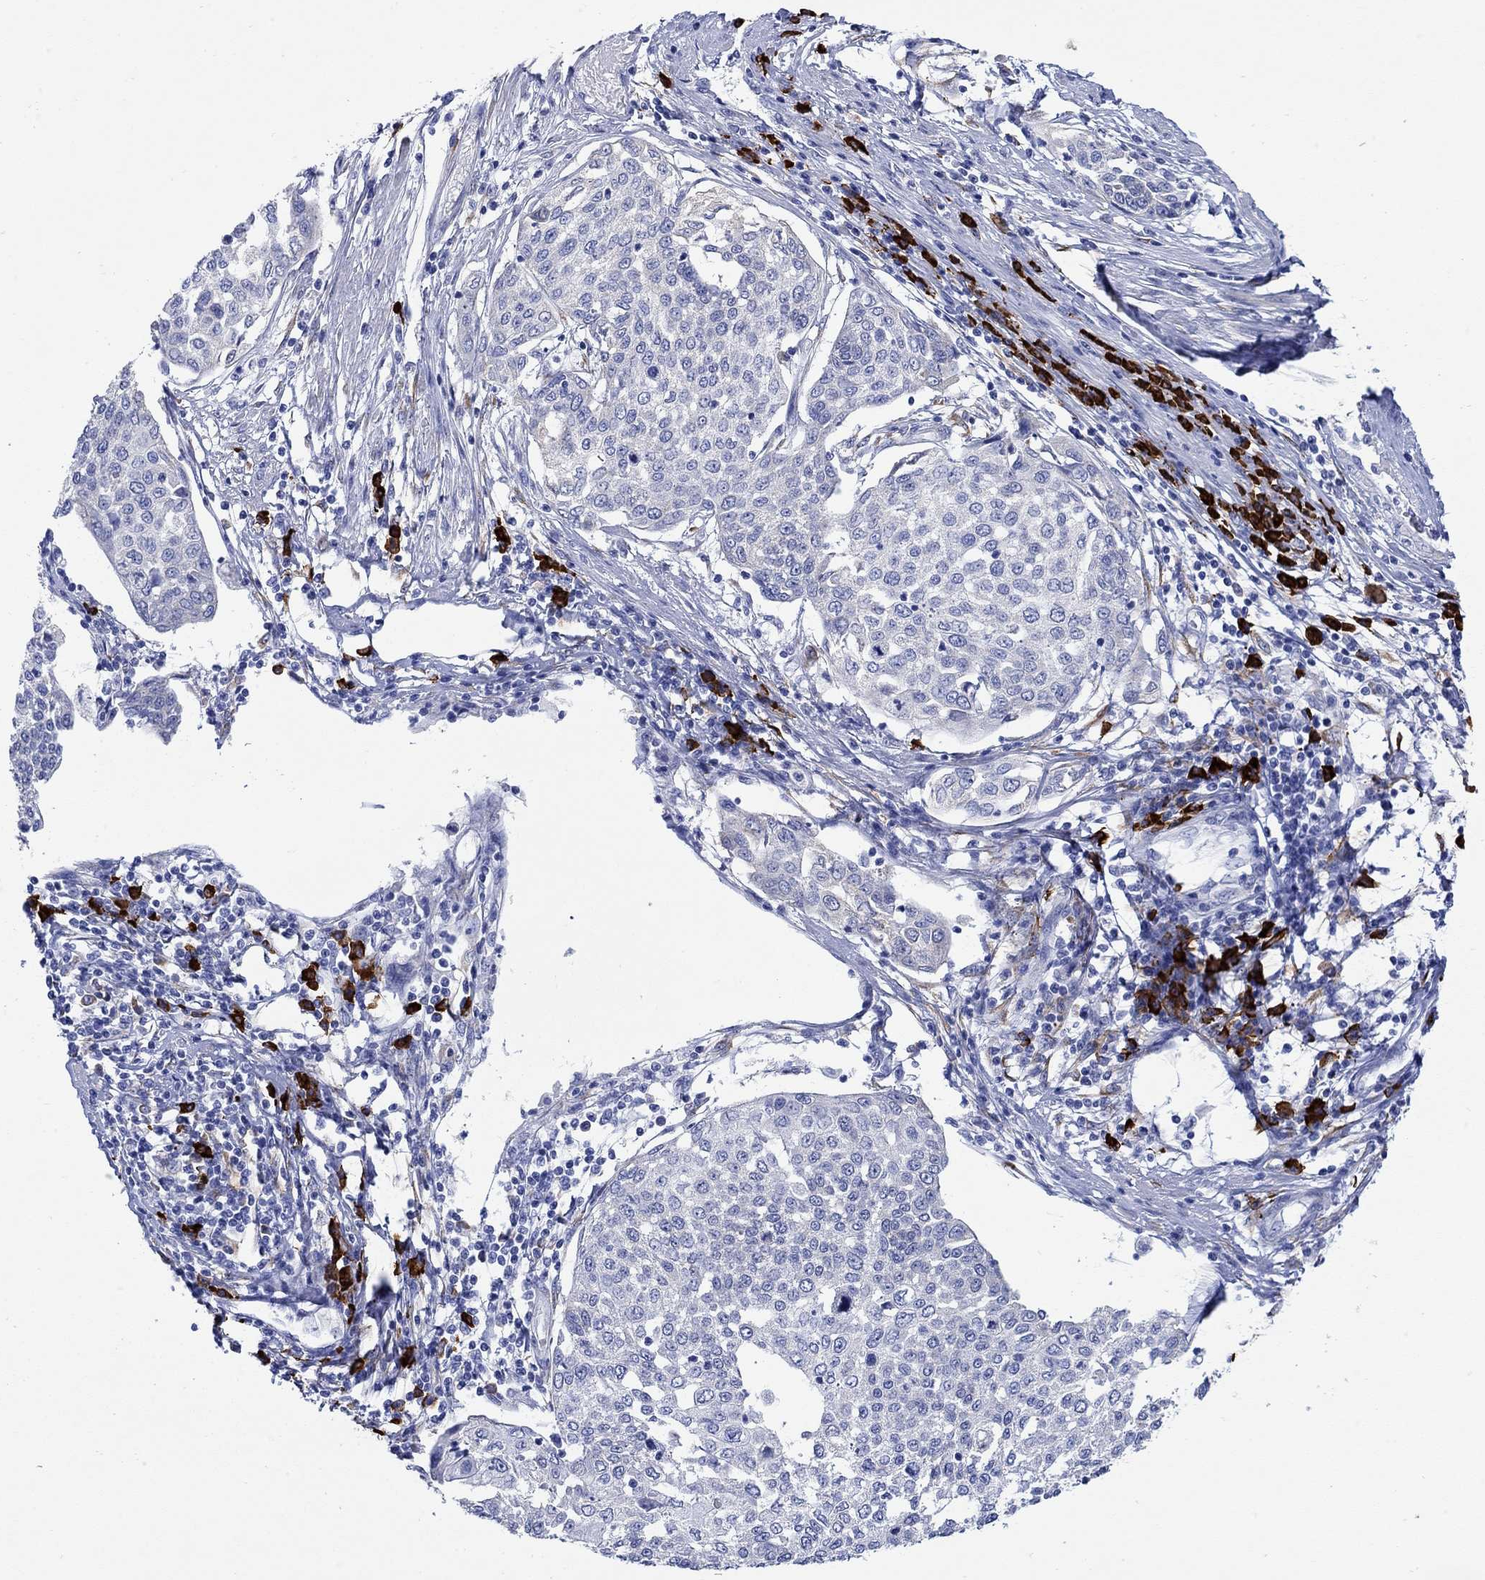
{"staining": {"intensity": "negative", "quantity": "none", "location": "none"}, "tissue": "cervical cancer", "cell_type": "Tumor cells", "image_type": "cancer", "snomed": [{"axis": "morphology", "description": "Squamous cell carcinoma, NOS"}, {"axis": "topography", "description": "Cervix"}], "caption": "High power microscopy image of an IHC image of squamous cell carcinoma (cervical), revealing no significant staining in tumor cells.", "gene": "P2RY6", "patient": {"sex": "female", "age": 34}}